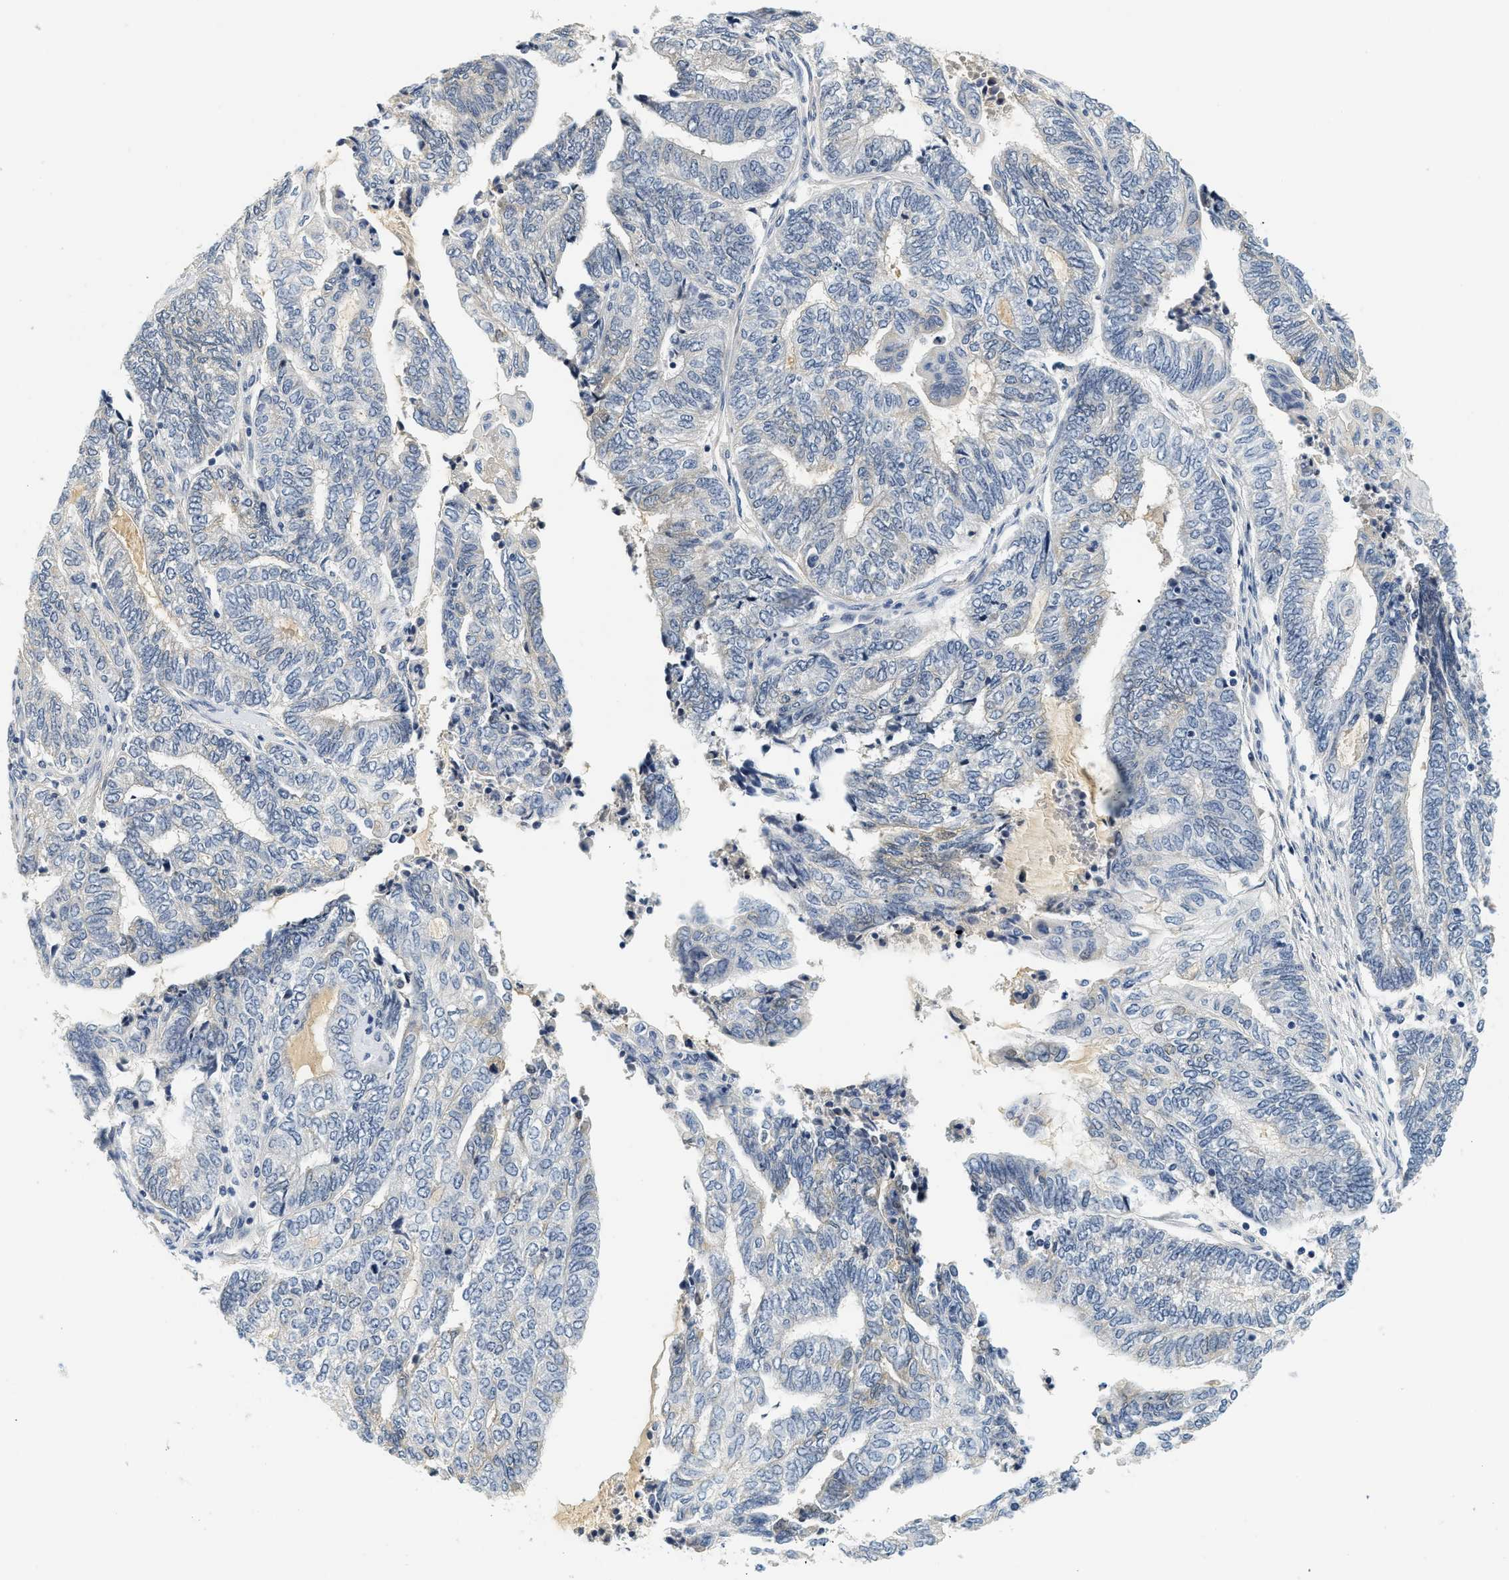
{"staining": {"intensity": "negative", "quantity": "none", "location": "none"}, "tissue": "endometrial cancer", "cell_type": "Tumor cells", "image_type": "cancer", "snomed": [{"axis": "morphology", "description": "Adenocarcinoma, NOS"}, {"axis": "topography", "description": "Uterus"}, {"axis": "topography", "description": "Endometrium"}], "caption": "Immunohistochemistry (IHC) histopathology image of adenocarcinoma (endometrial) stained for a protein (brown), which reveals no expression in tumor cells.", "gene": "MZF1", "patient": {"sex": "female", "age": 70}}